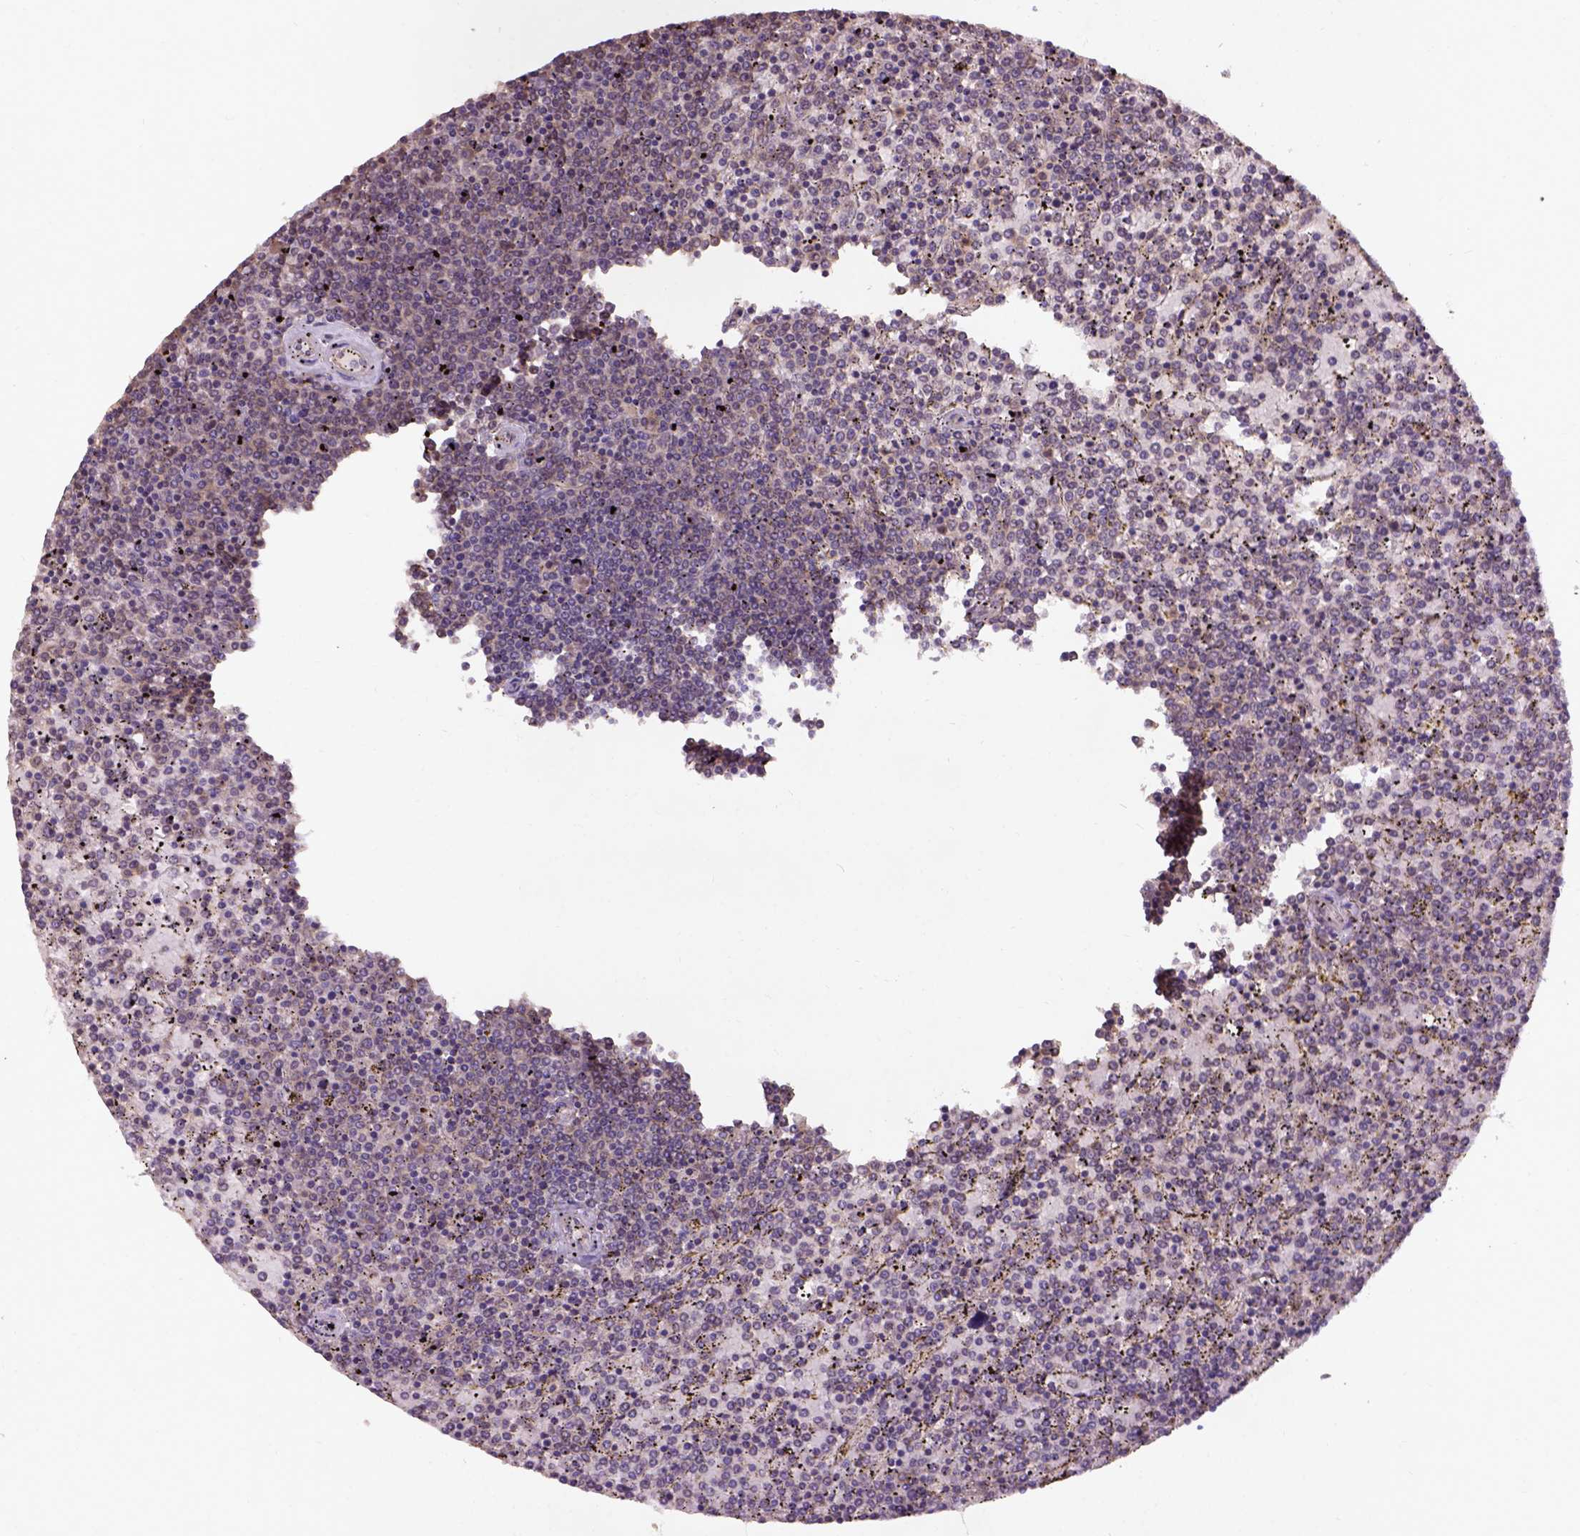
{"staining": {"intensity": "negative", "quantity": "none", "location": "none"}, "tissue": "lymphoma", "cell_type": "Tumor cells", "image_type": "cancer", "snomed": [{"axis": "morphology", "description": "Malignant lymphoma, non-Hodgkin's type, Low grade"}, {"axis": "topography", "description": "Spleen"}], "caption": "Malignant lymphoma, non-Hodgkin's type (low-grade) was stained to show a protein in brown. There is no significant expression in tumor cells.", "gene": "KBTBD8", "patient": {"sex": "female", "age": 77}}